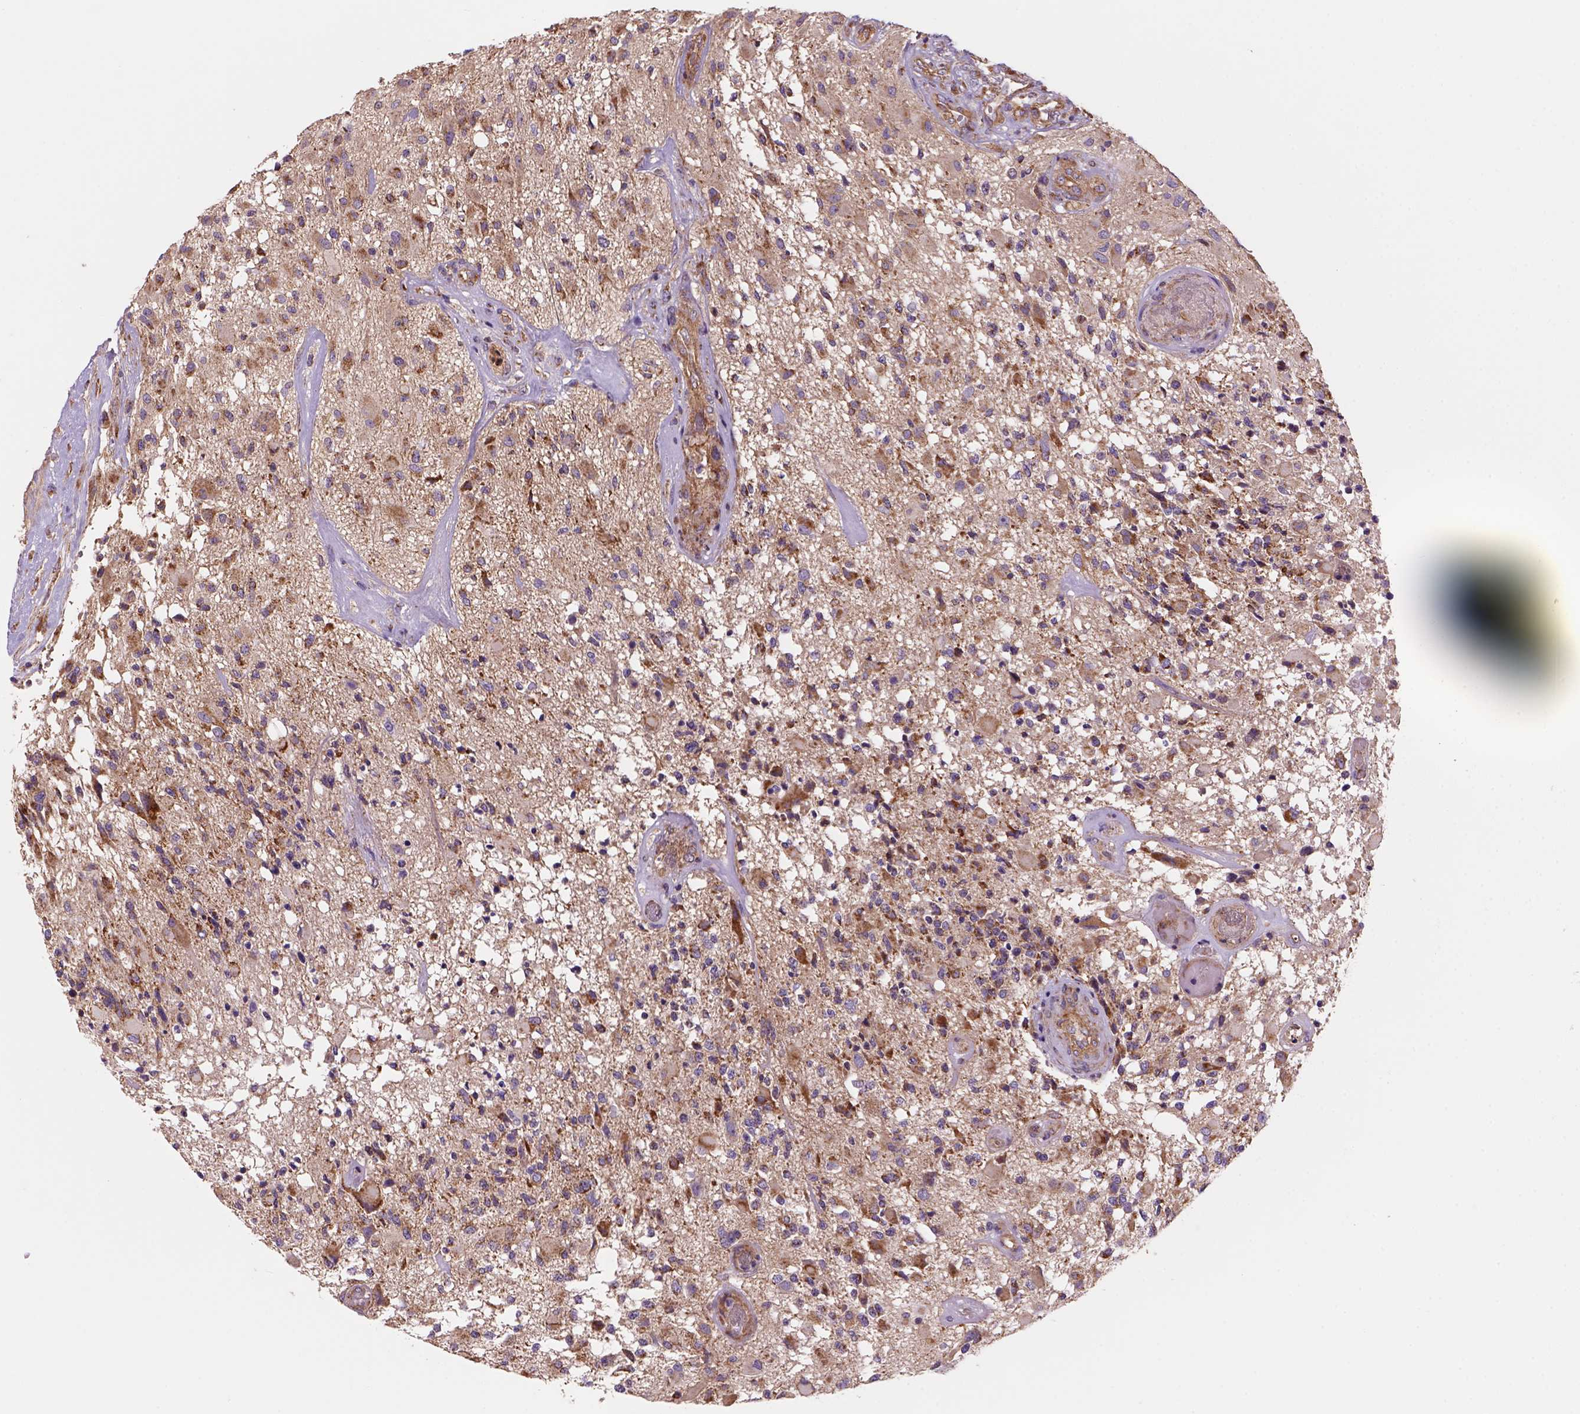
{"staining": {"intensity": "moderate", "quantity": "25%-75%", "location": "cytoplasmic/membranous"}, "tissue": "glioma", "cell_type": "Tumor cells", "image_type": "cancer", "snomed": [{"axis": "morphology", "description": "Glioma, malignant, High grade"}, {"axis": "topography", "description": "Brain"}], "caption": "A high-resolution photomicrograph shows immunohistochemistry staining of malignant high-grade glioma, which demonstrates moderate cytoplasmic/membranous positivity in approximately 25%-75% of tumor cells.", "gene": "WARS2", "patient": {"sex": "female", "age": 63}}